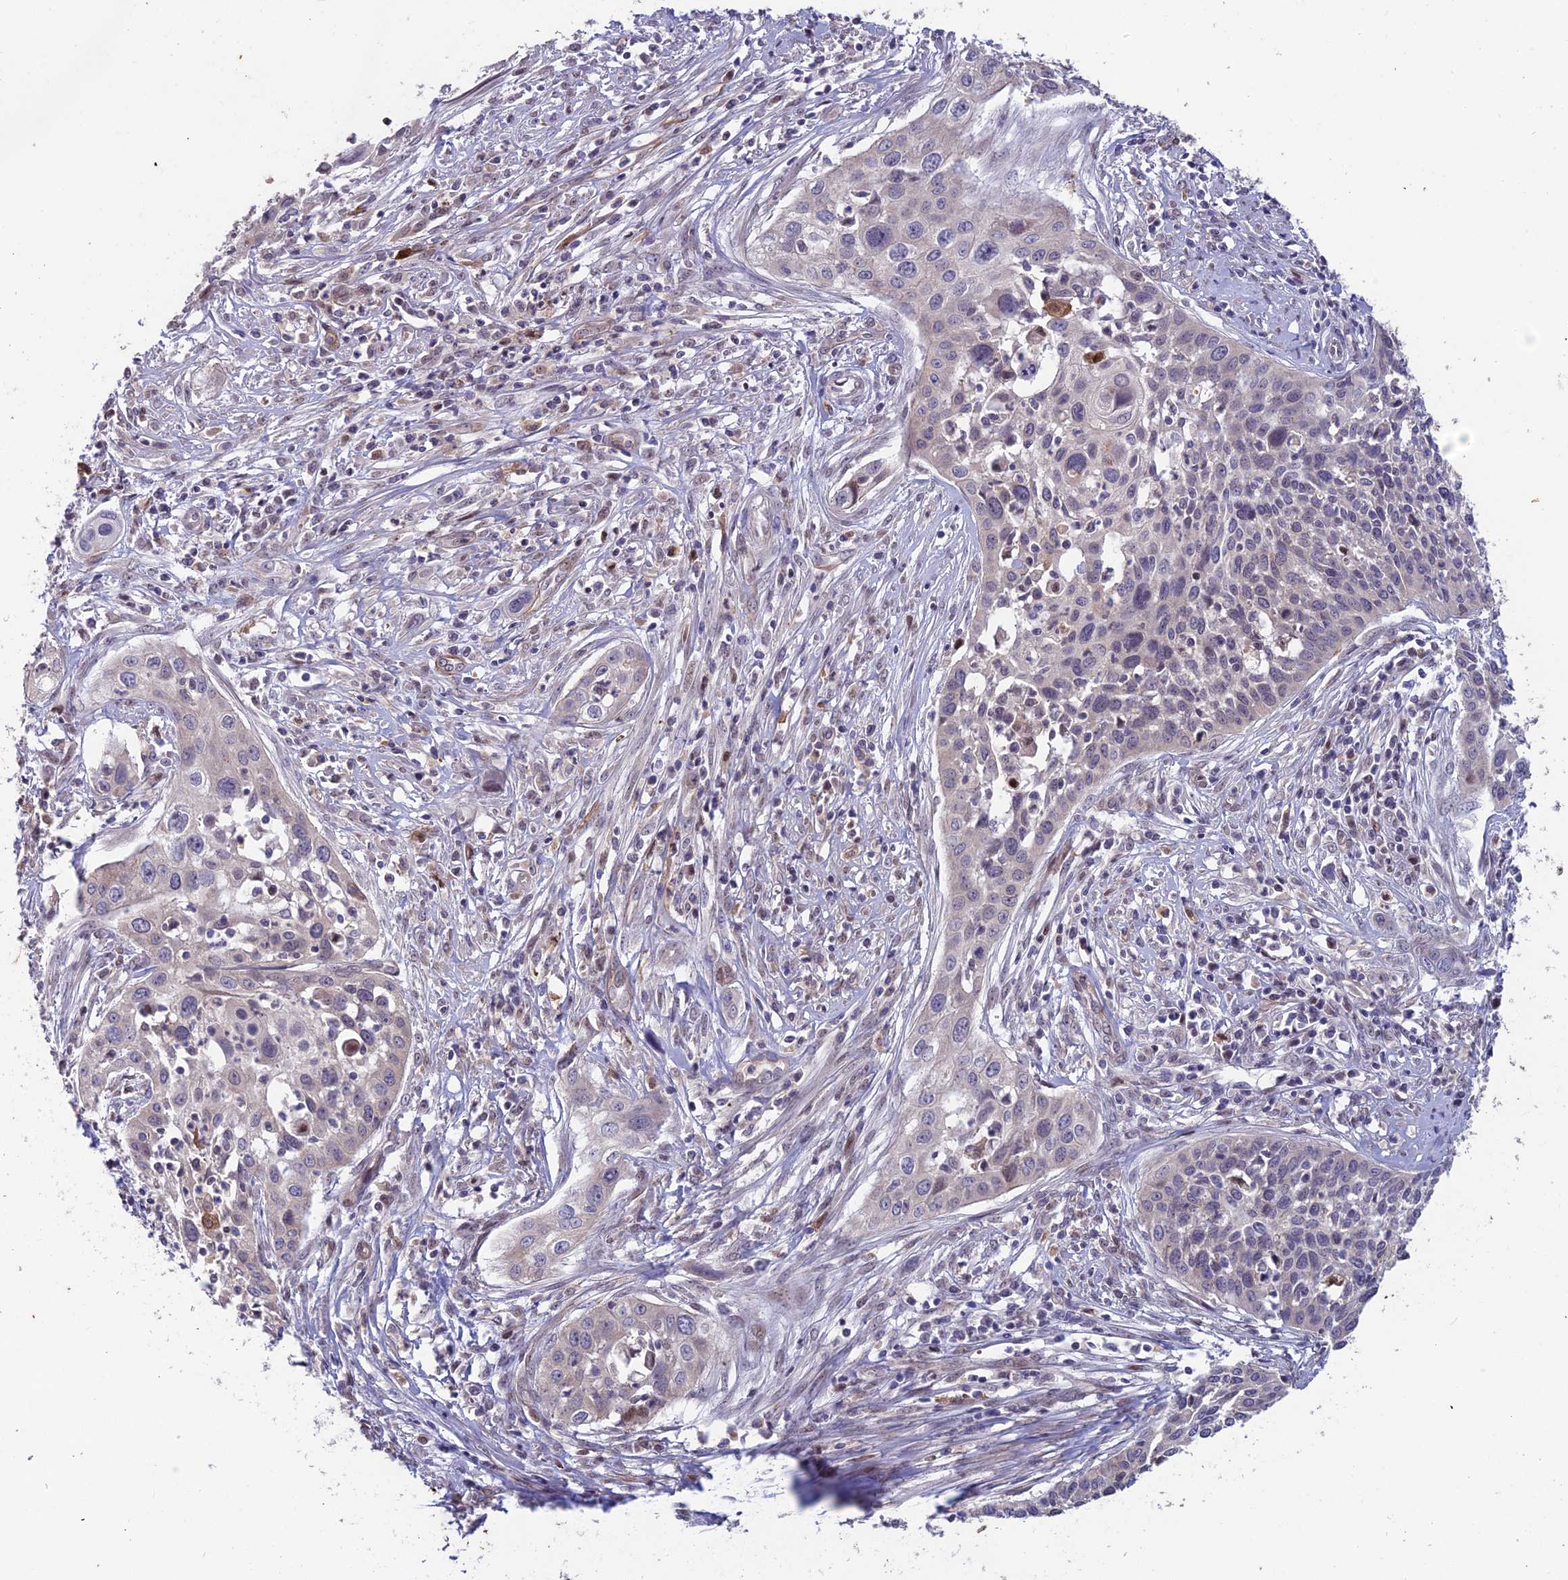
{"staining": {"intensity": "negative", "quantity": "none", "location": "none"}, "tissue": "cervical cancer", "cell_type": "Tumor cells", "image_type": "cancer", "snomed": [{"axis": "morphology", "description": "Squamous cell carcinoma, NOS"}, {"axis": "topography", "description": "Cervix"}], "caption": "Tumor cells are negative for protein expression in human cervical cancer (squamous cell carcinoma).", "gene": "MAST2", "patient": {"sex": "female", "age": 34}}